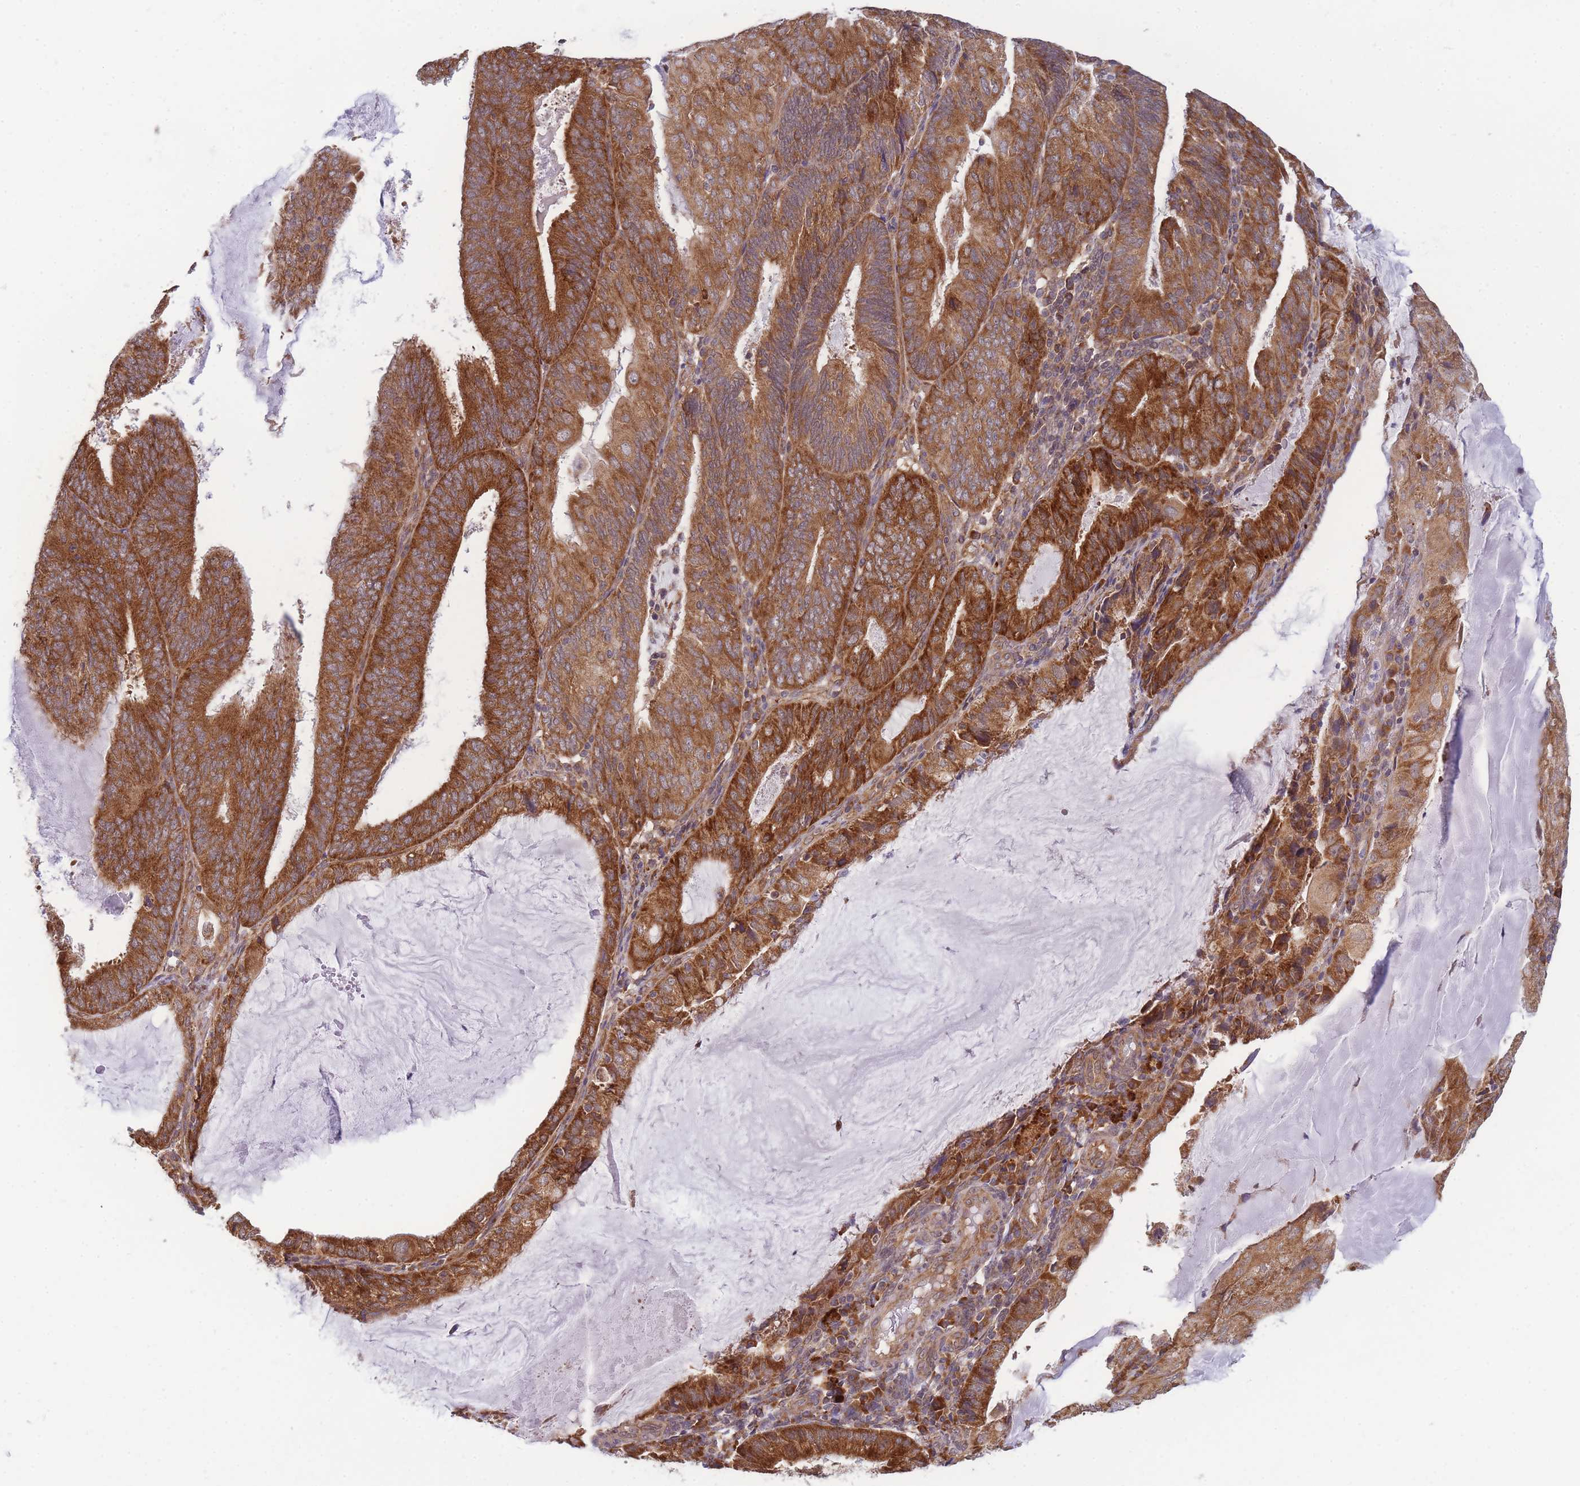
{"staining": {"intensity": "strong", "quantity": ">75%", "location": "cytoplasmic/membranous"}, "tissue": "endometrial cancer", "cell_type": "Tumor cells", "image_type": "cancer", "snomed": [{"axis": "morphology", "description": "Adenocarcinoma, NOS"}, {"axis": "topography", "description": "Endometrium"}], "caption": "A micrograph of endometrial cancer (adenocarcinoma) stained for a protein demonstrates strong cytoplasmic/membranous brown staining in tumor cells.", "gene": "MRPL23", "patient": {"sex": "female", "age": 81}}